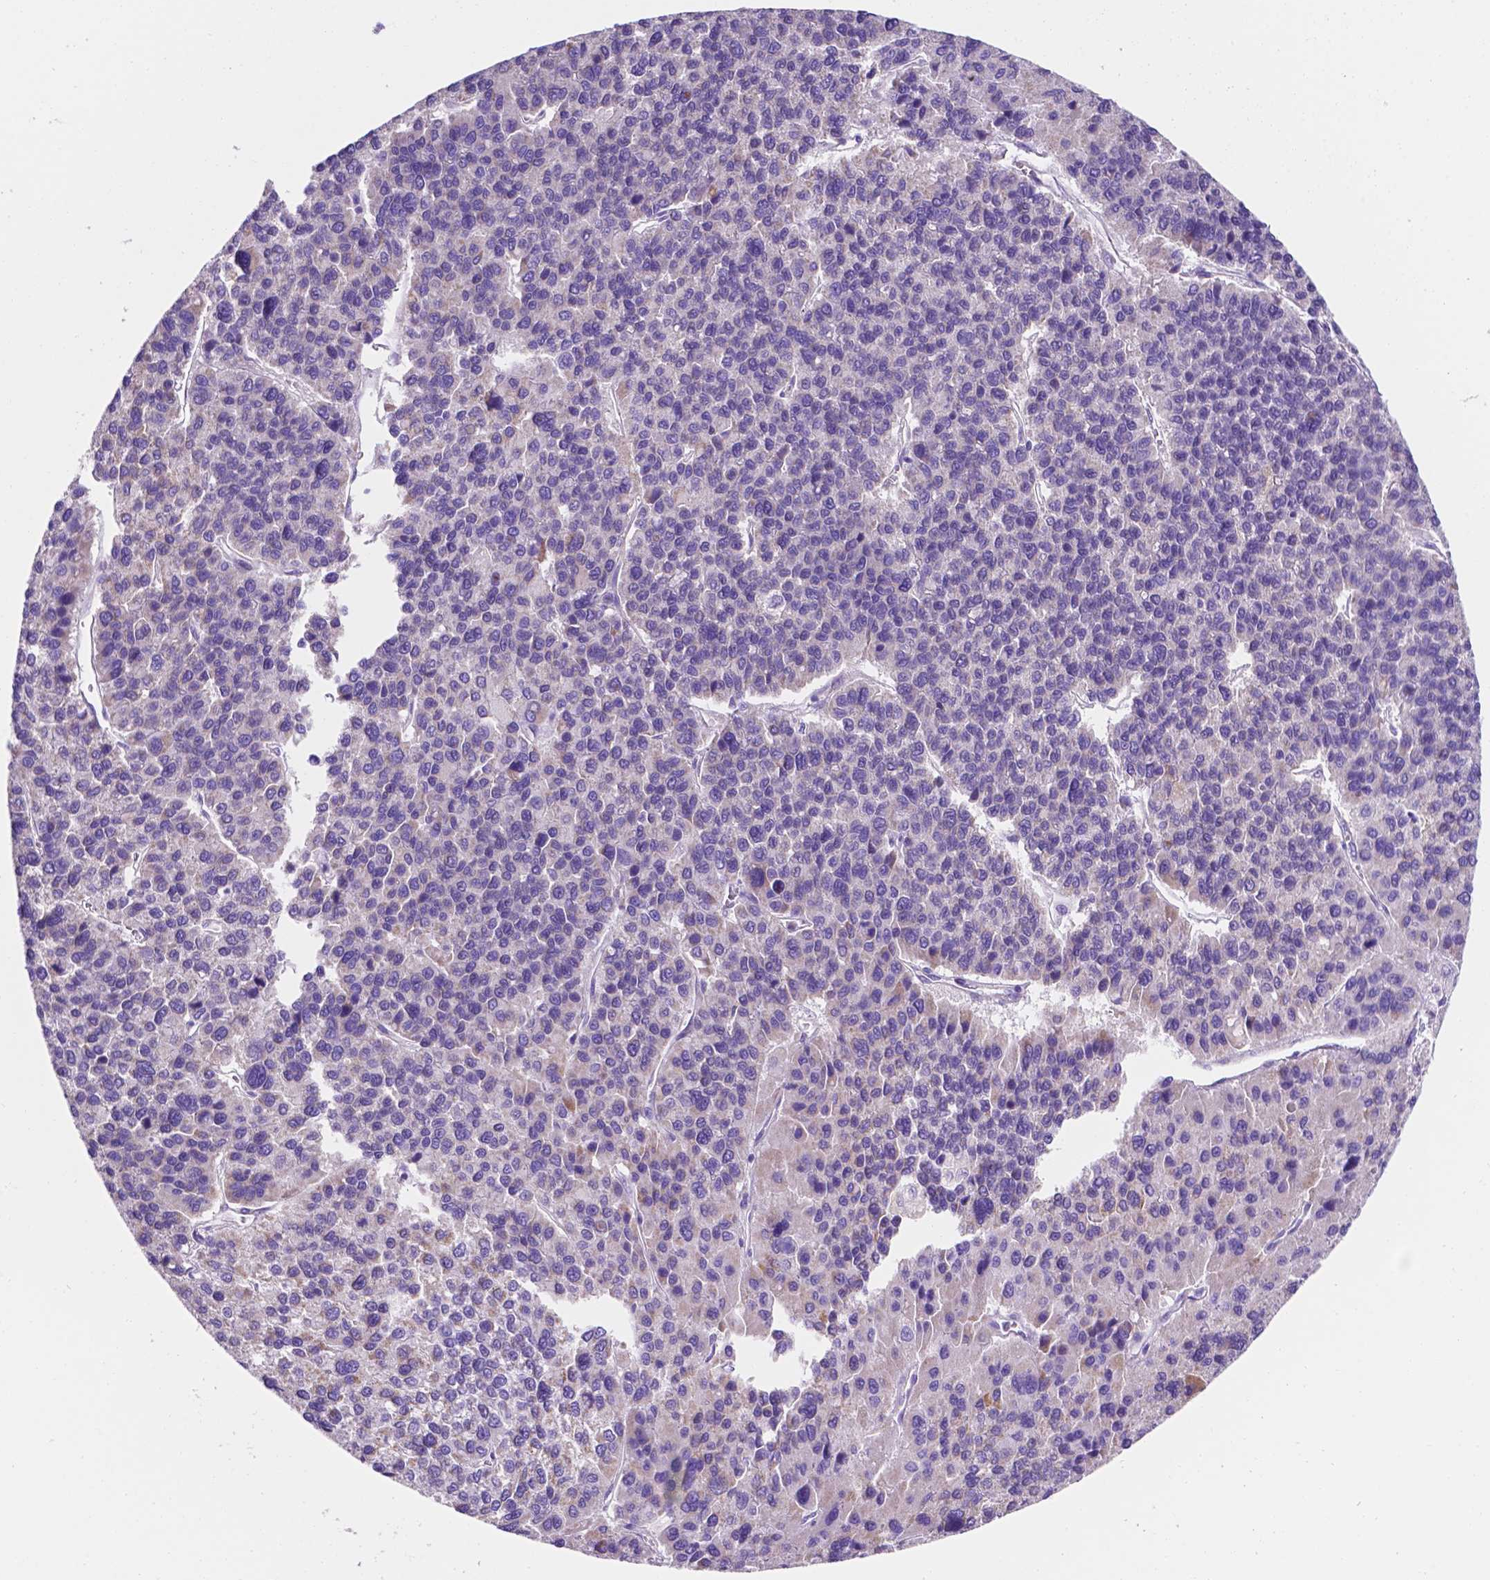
{"staining": {"intensity": "negative", "quantity": "none", "location": "none"}, "tissue": "liver cancer", "cell_type": "Tumor cells", "image_type": "cancer", "snomed": [{"axis": "morphology", "description": "Carcinoma, Hepatocellular, NOS"}, {"axis": "topography", "description": "Liver"}], "caption": "Immunohistochemistry (IHC) of liver cancer exhibits no expression in tumor cells.", "gene": "CEACAM7", "patient": {"sex": "female", "age": 41}}